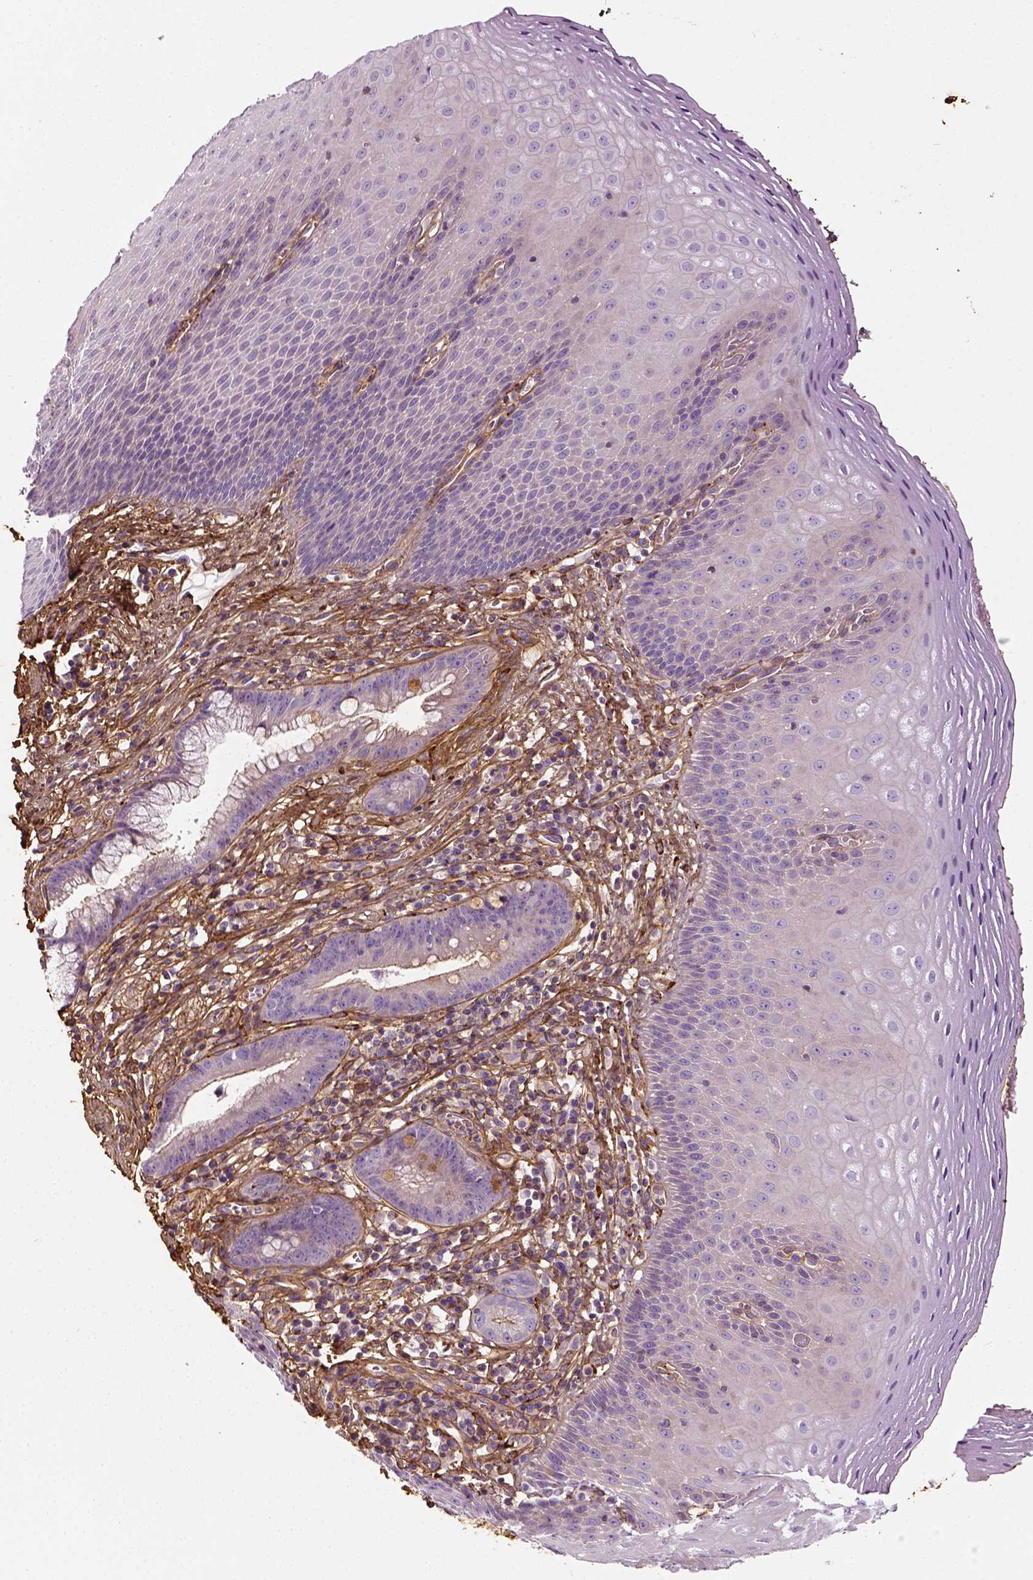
{"staining": {"intensity": "negative", "quantity": "none", "location": "none"}, "tissue": "esophagus", "cell_type": "Squamous epithelial cells", "image_type": "normal", "snomed": [{"axis": "morphology", "description": "Normal tissue, NOS"}, {"axis": "topography", "description": "Esophagus"}], "caption": "The IHC image has no significant expression in squamous epithelial cells of esophagus. (Brightfield microscopy of DAB immunohistochemistry at high magnification).", "gene": "COL6A2", "patient": {"sex": "female", "age": 68}}